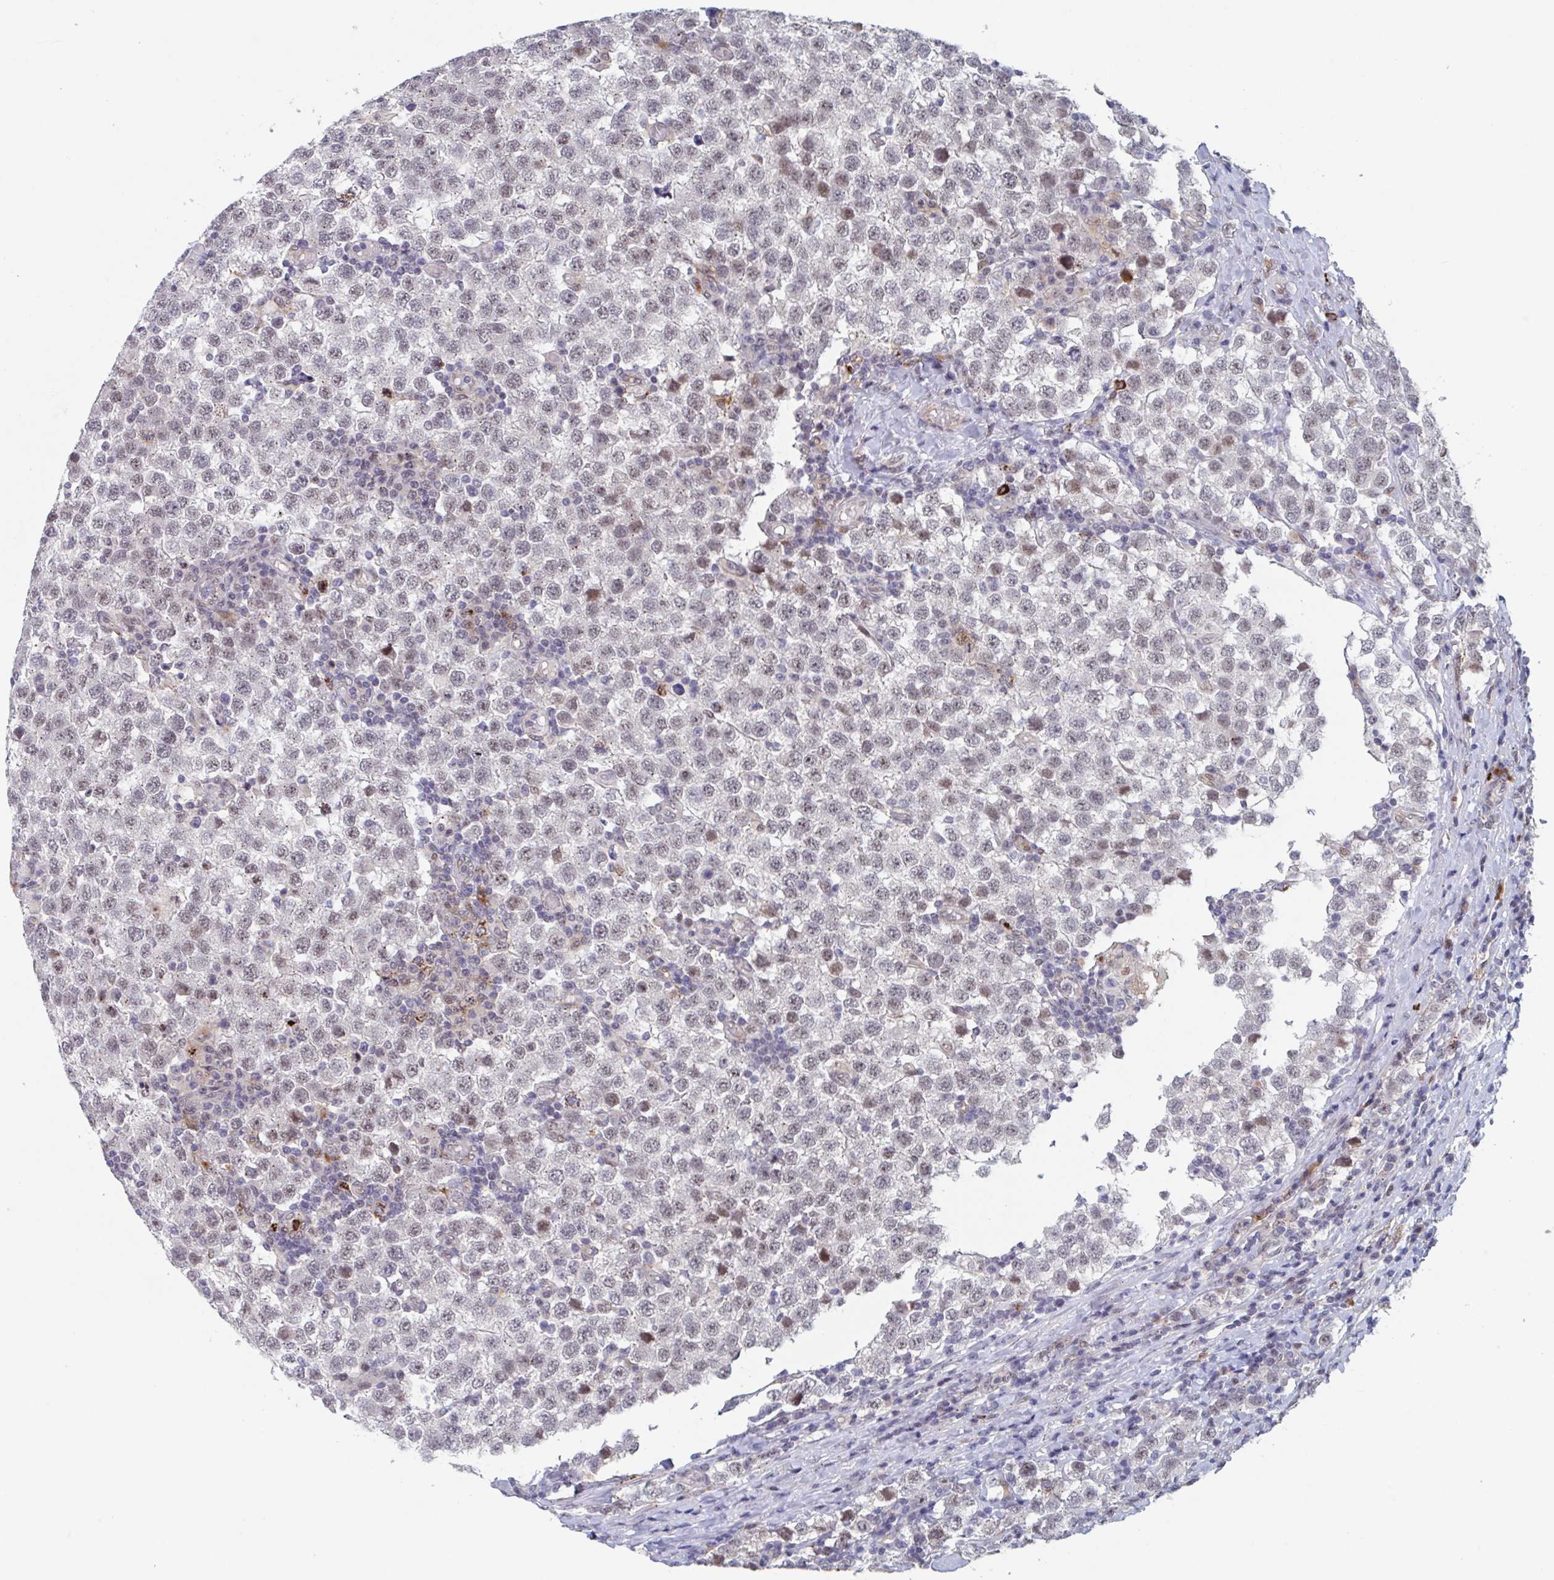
{"staining": {"intensity": "moderate", "quantity": "<25%", "location": "nuclear"}, "tissue": "testis cancer", "cell_type": "Tumor cells", "image_type": "cancer", "snomed": [{"axis": "morphology", "description": "Seminoma, NOS"}, {"axis": "topography", "description": "Testis"}], "caption": "This photomicrograph displays testis seminoma stained with IHC to label a protein in brown. The nuclear of tumor cells show moderate positivity for the protein. Nuclei are counter-stained blue.", "gene": "RNF212", "patient": {"sex": "male", "age": 34}}